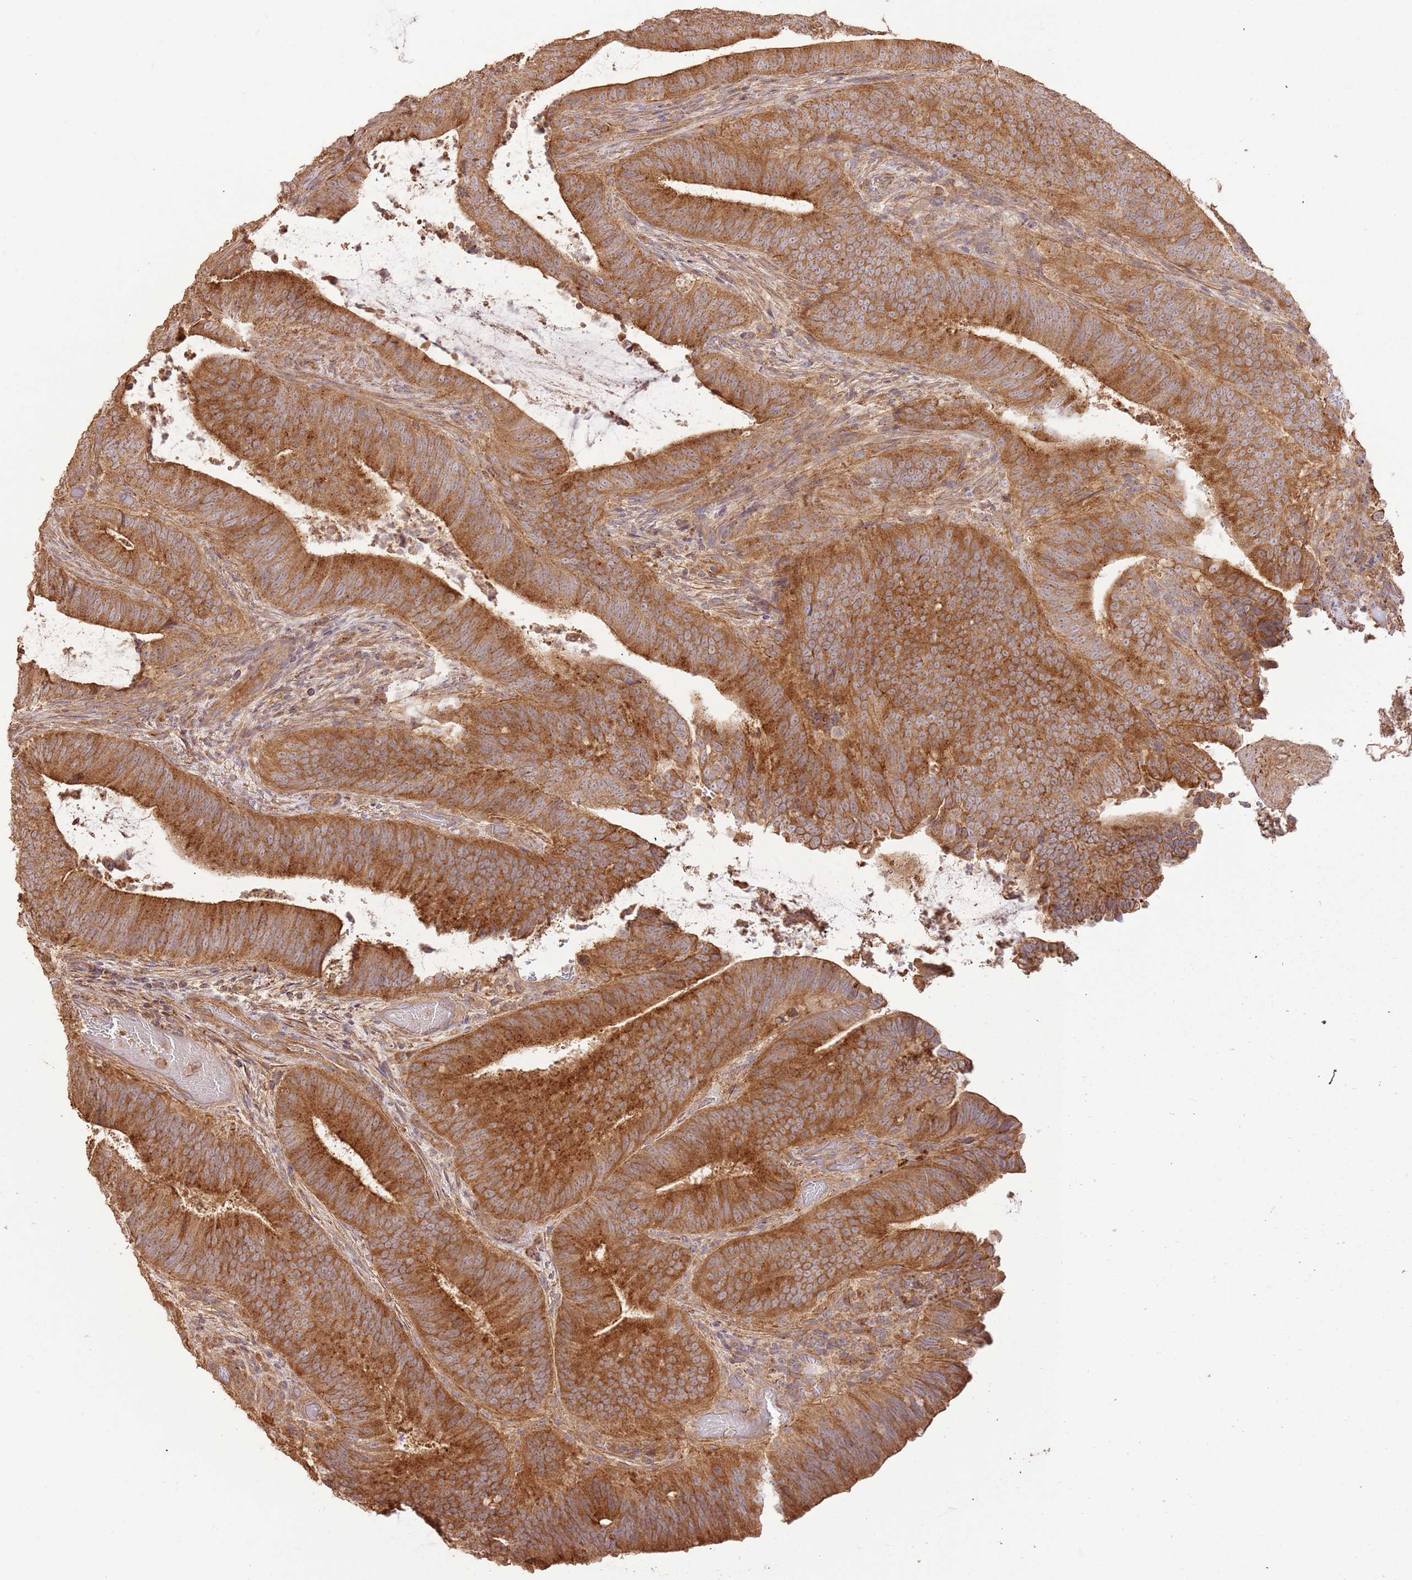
{"staining": {"intensity": "moderate", "quantity": ">75%", "location": "cytoplasmic/membranous"}, "tissue": "colorectal cancer", "cell_type": "Tumor cells", "image_type": "cancer", "snomed": [{"axis": "morphology", "description": "Adenocarcinoma, NOS"}, {"axis": "topography", "description": "Colon"}], "caption": "Tumor cells display medium levels of moderate cytoplasmic/membranous positivity in approximately >75% of cells in colorectal adenocarcinoma.", "gene": "CEP55", "patient": {"sex": "female", "age": 43}}